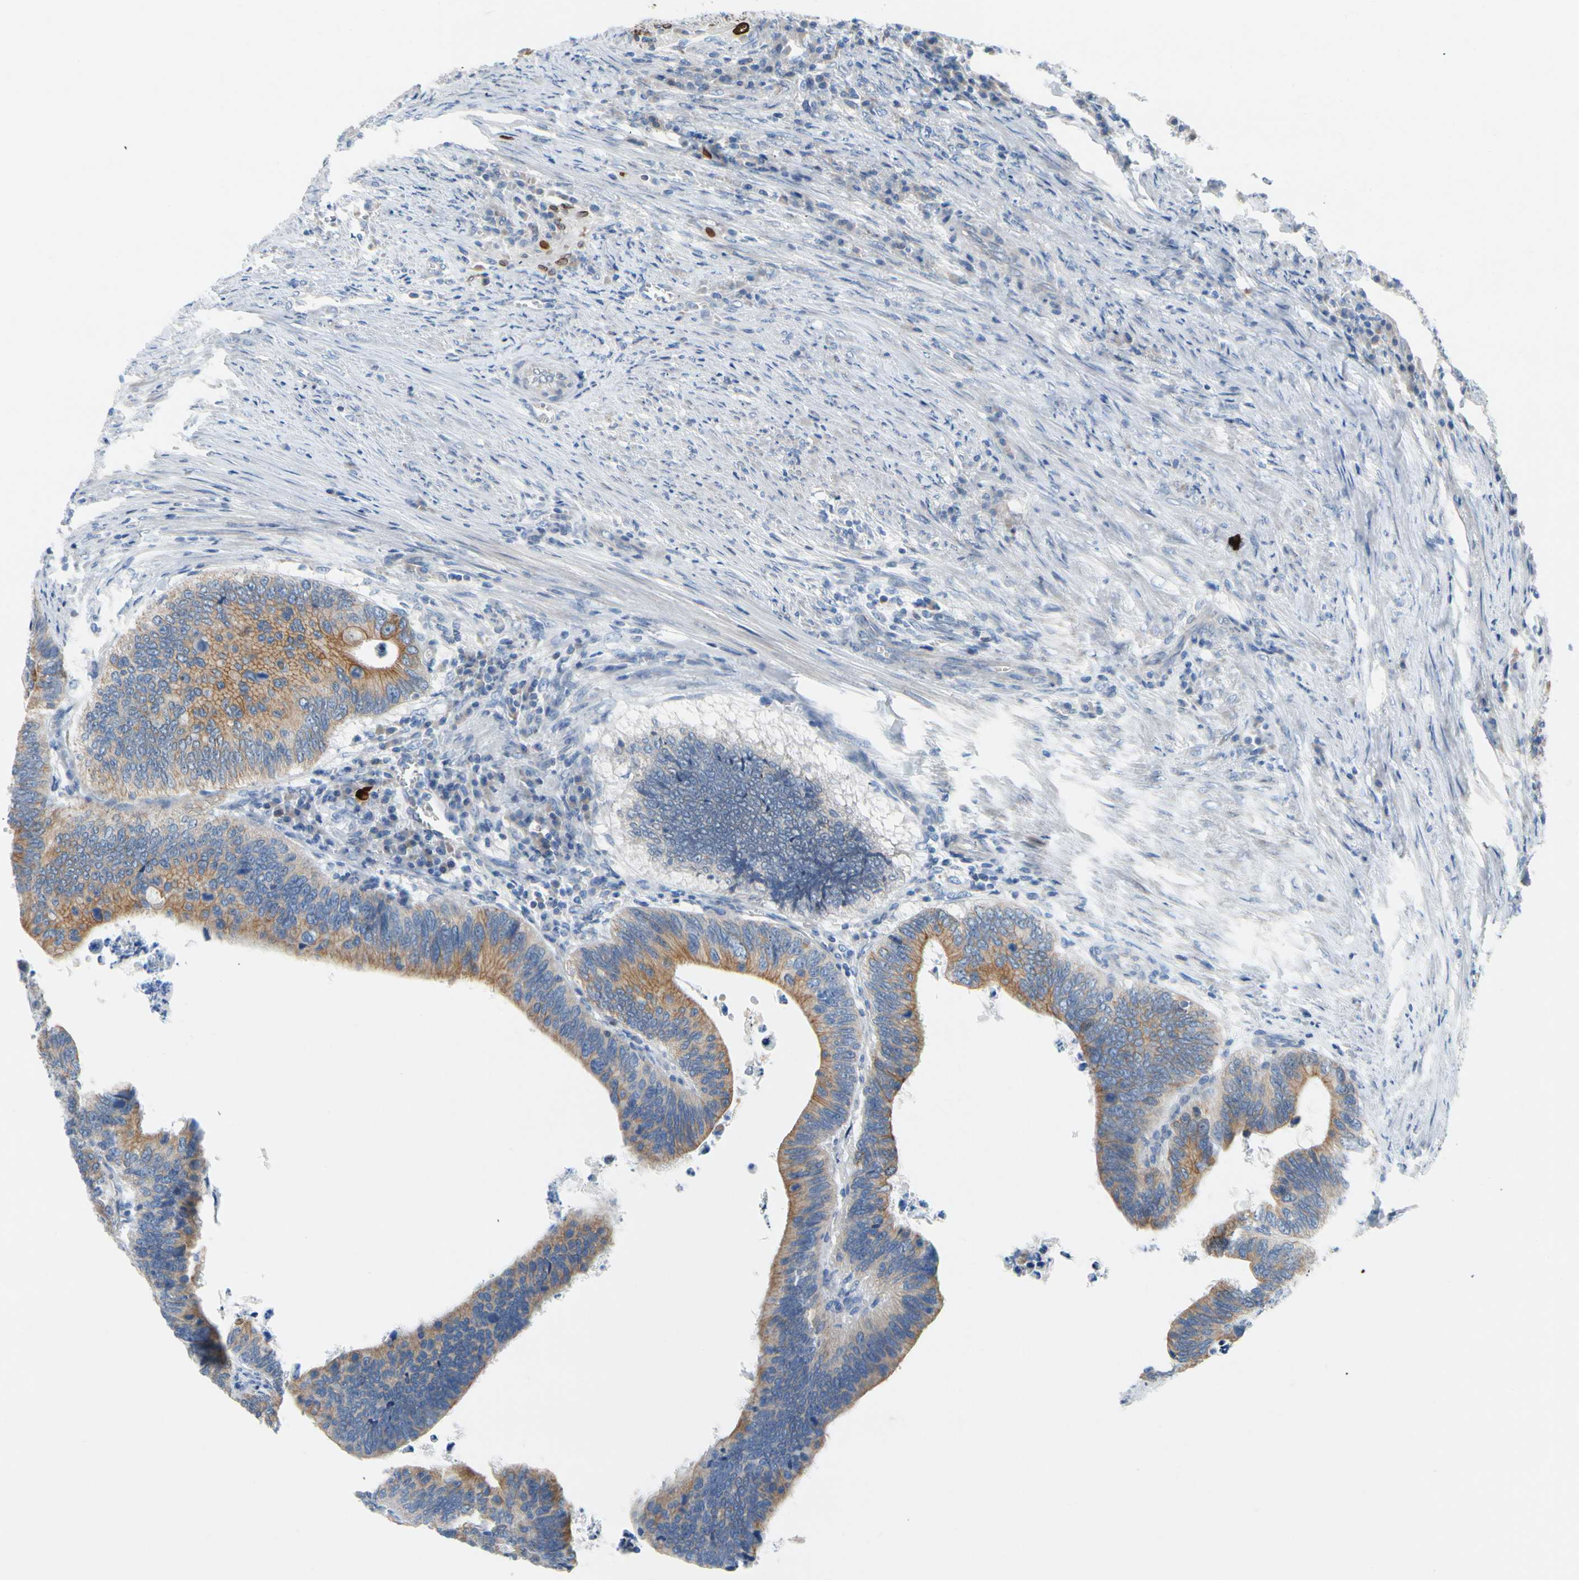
{"staining": {"intensity": "moderate", "quantity": ">75%", "location": "cytoplasmic/membranous"}, "tissue": "colorectal cancer", "cell_type": "Tumor cells", "image_type": "cancer", "snomed": [{"axis": "morphology", "description": "Adenocarcinoma, NOS"}, {"axis": "topography", "description": "Colon"}], "caption": "Protein expression analysis of colorectal cancer demonstrates moderate cytoplasmic/membranous expression in about >75% of tumor cells. (Brightfield microscopy of DAB IHC at high magnification).", "gene": "ZNF132", "patient": {"sex": "male", "age": 72}}